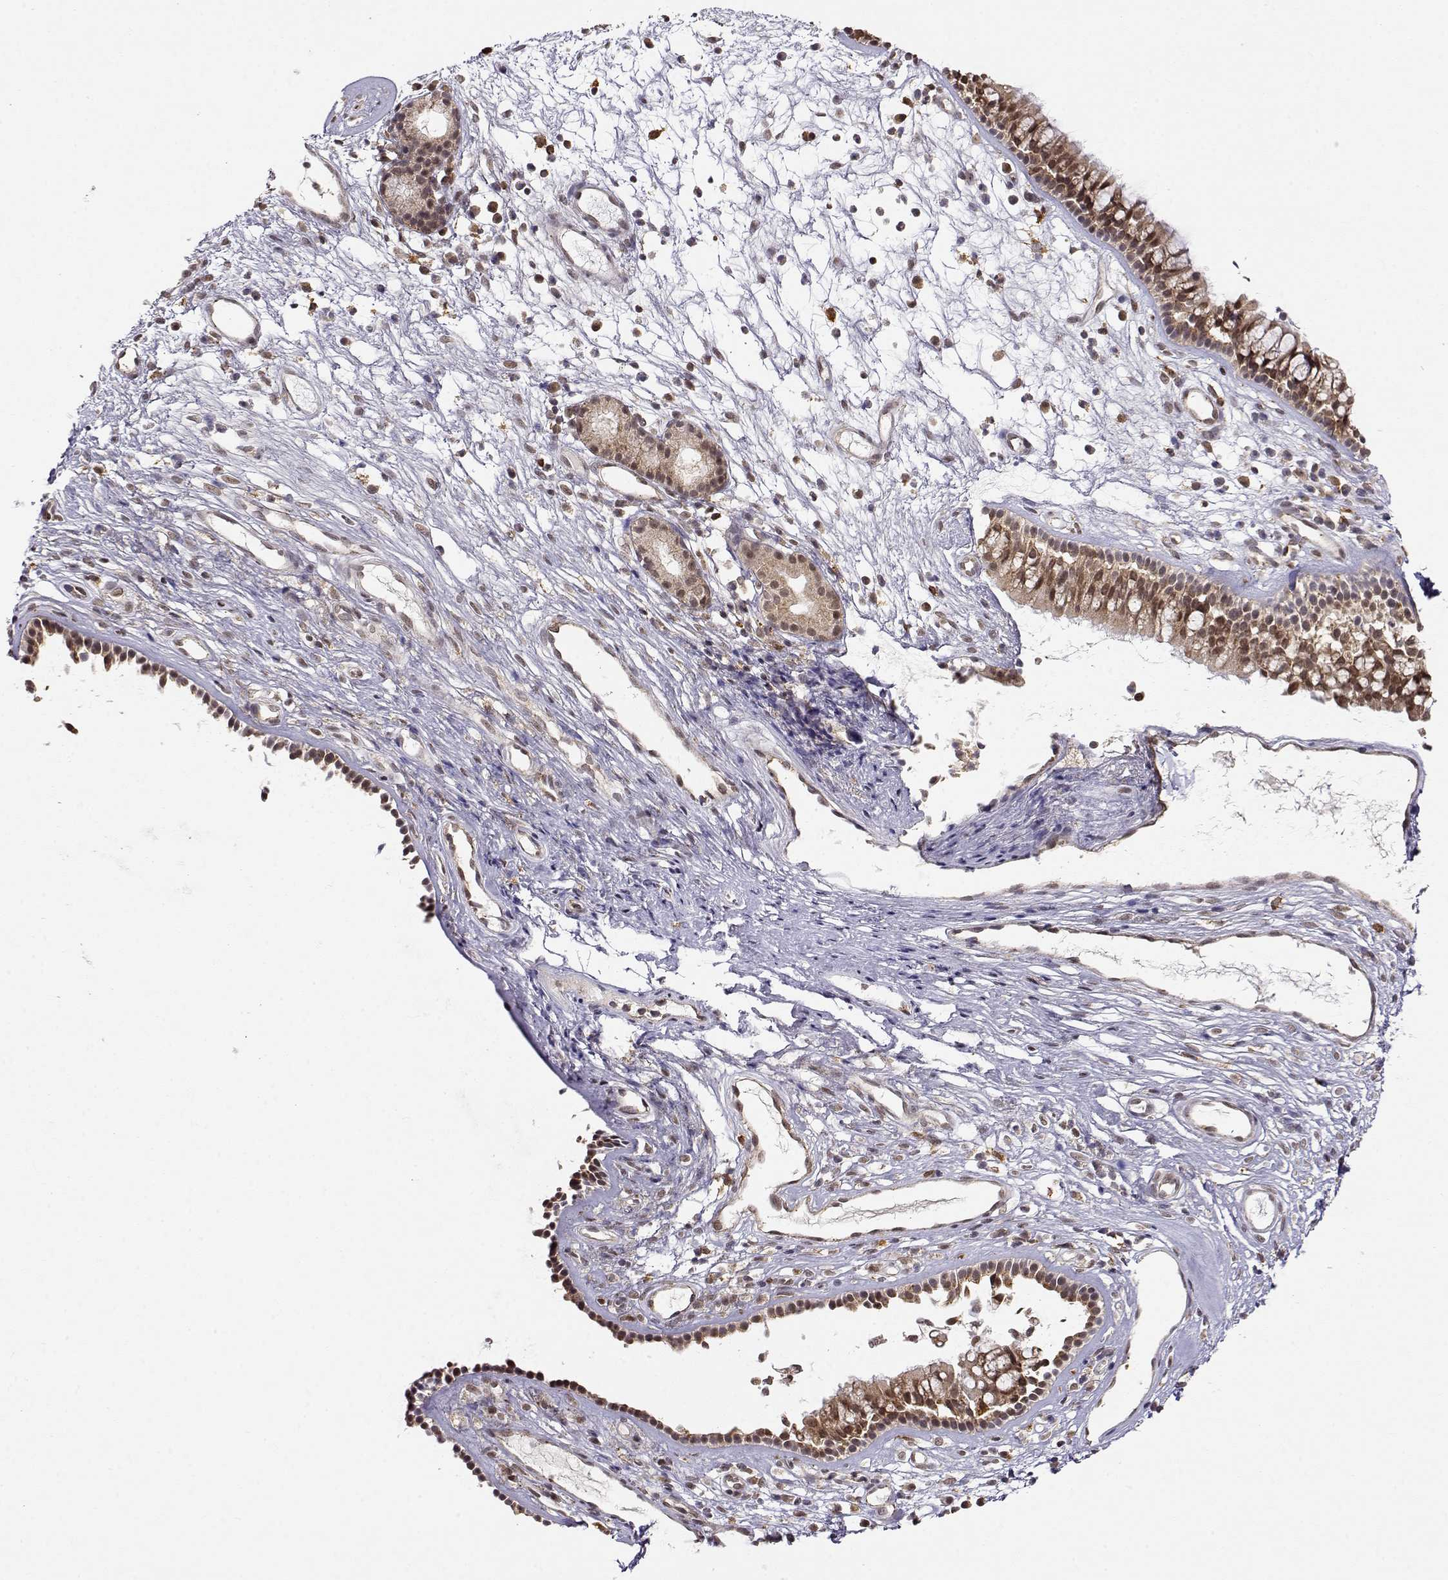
{"staining": {"intensity": "moderate", "quantity": ">75%", "location": "cytoplasmic/membranous,nuclear"}, "tissue": "nasopharynx", "cell_type": "Respiratory epithelial cells", "image_type": "normal", "snomed": [{"axis": "morphology", "description": "Normal tissue, NOS"}, {"axis": "topography", "description": "Nasopharynx"}], "caption": "Immunohistochemical staining of unremarkable human nasopharynx displays medium levels of moderate cytoplasmic/membranous,nuclear positivity in approximately >75% of respiratory epithelial cells.", "gene": "RNF13", "patient": {"sex": "male", "age": 77}}